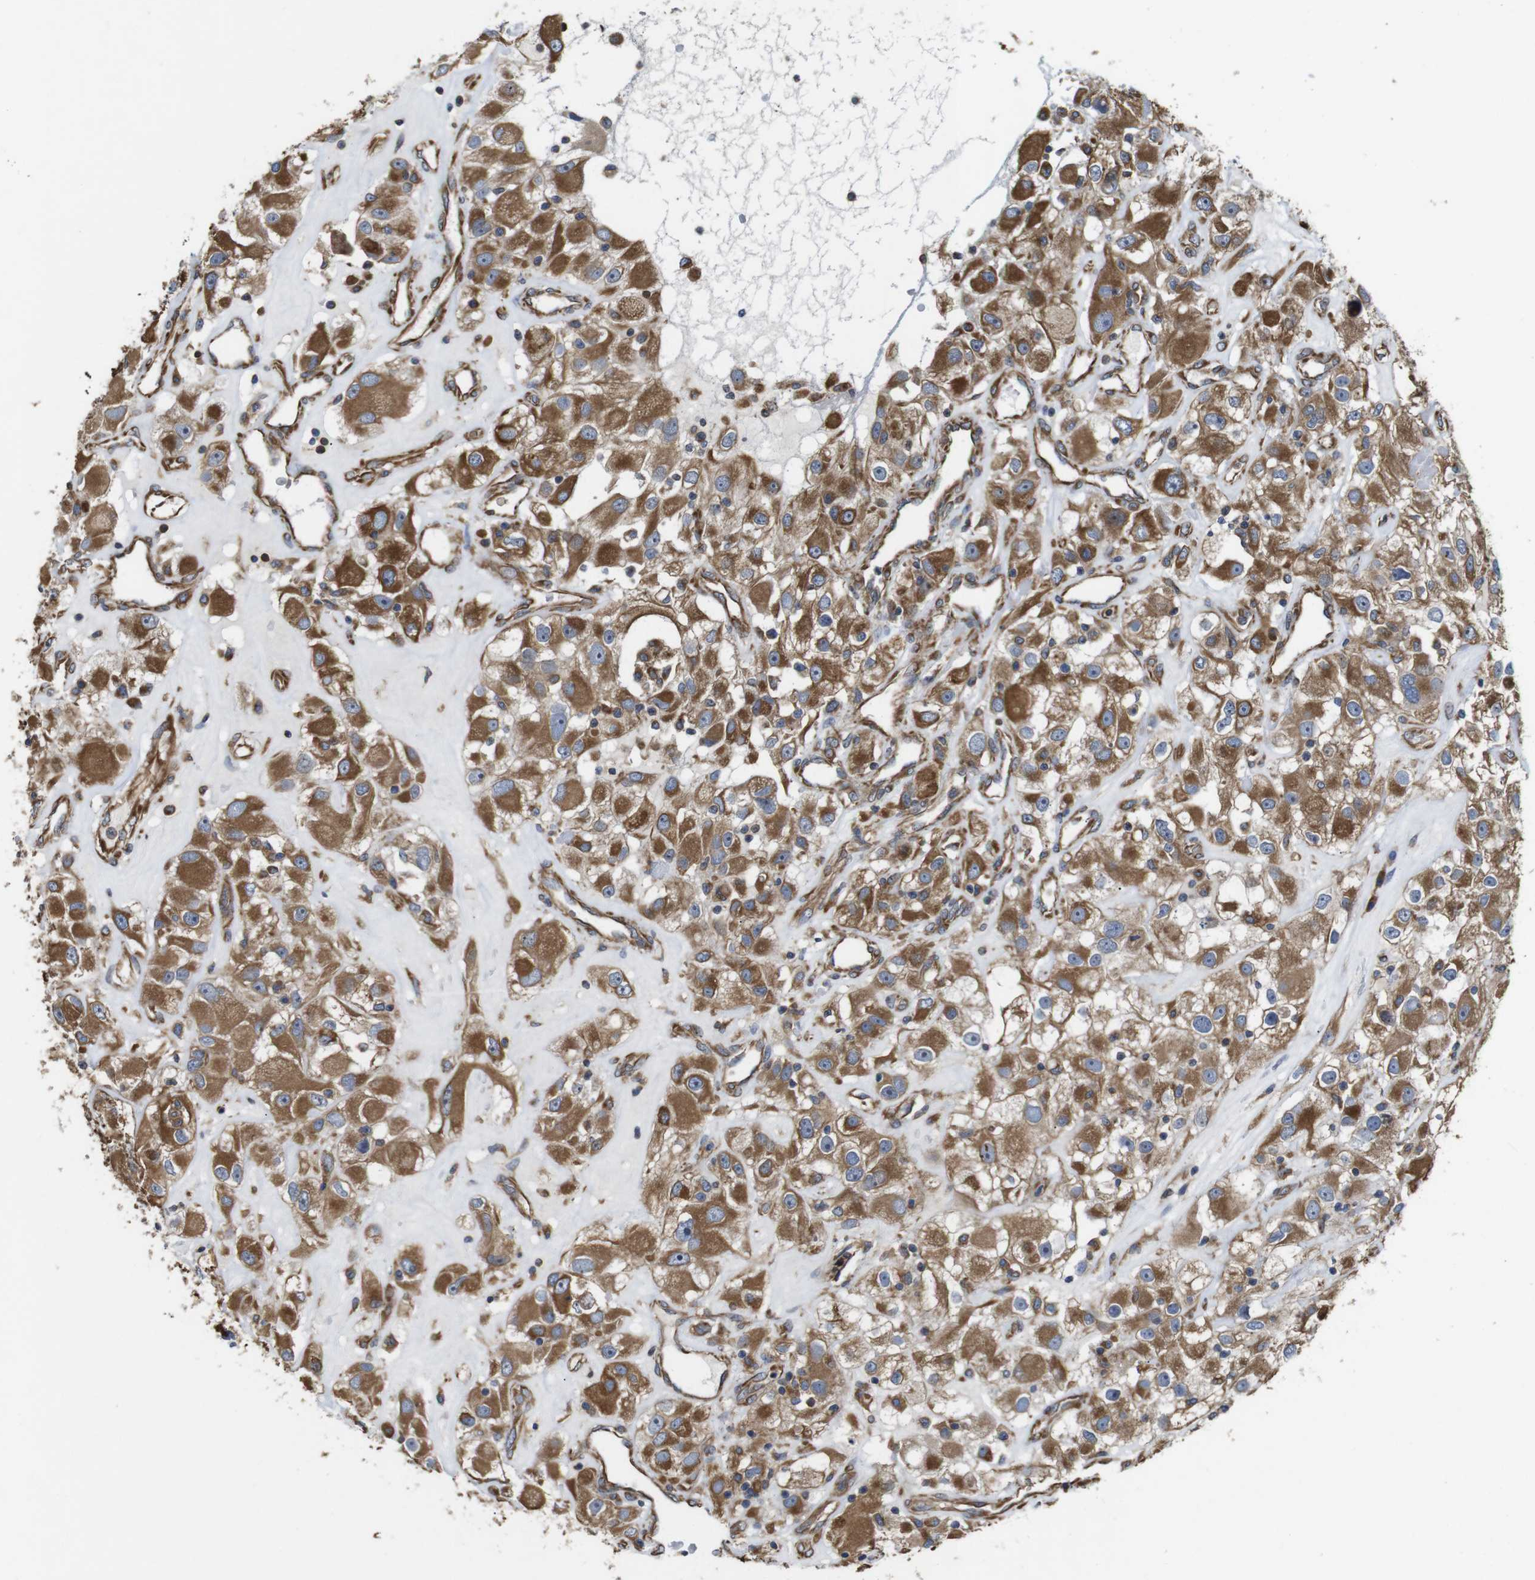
{"staining": {"intensity": "moderate", "quantity": ">75%", "location": "cytoplasmic/membranous"}, "tissue": "renal cancer", "cell_type": "Tumor cells", "image_type": "cancer", "snomed": [{"axis": "morphology", "description": "Adenocarcinoma, NOS"}, {"axis": "topography", "description": "Kidney"}], "caption": "Protein expression analysis of human adenocarcinoma (renal) reveals moderate cytoplasmic/membranous expression in approximately >75% of tumor cells.", "gene": "POMK", "patient": {"sex": "female", "age": 52}}